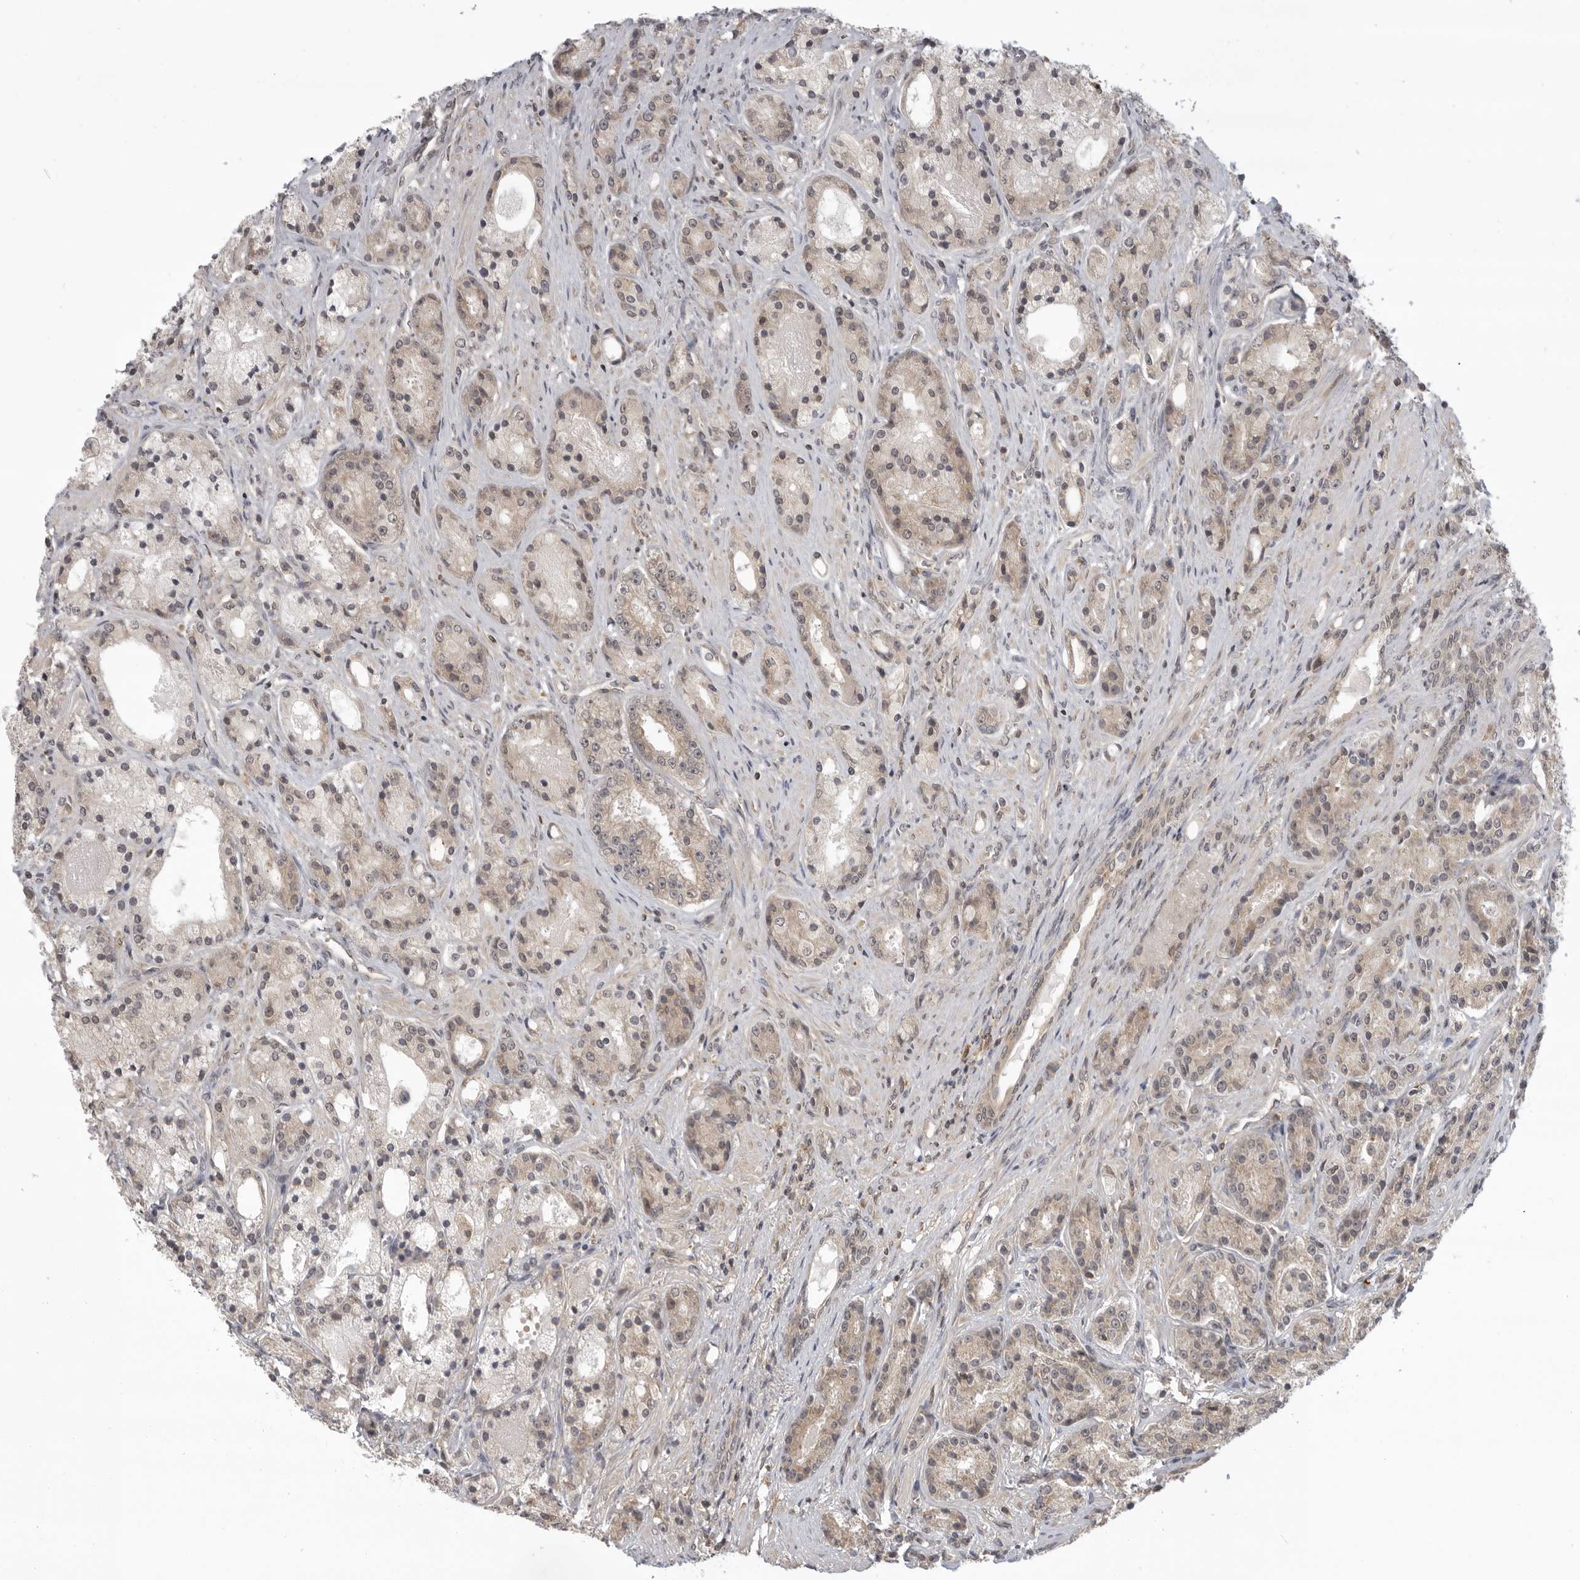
{"staining": {"intensity": "weak", "quantity": ">75%", "location": "cytoplasmic/membranous"}, "tissue": "prostate cancer", "cell_type": "Tumor cells", "image_type": "cancer", "snomed": [{"axis": "morphology", "description": "Adenocarcinoma, High grade"}, {"axis": "topography", "description": "Prostate"}], "caption": "Immunohistochemical staining of human prostate cancer exhibits weak cytoplasmic/membranous protein staining in approximately >75% of tumor cells.", "gene": "PRRC2A", "patient": {"sex": "male", "age": 60}}